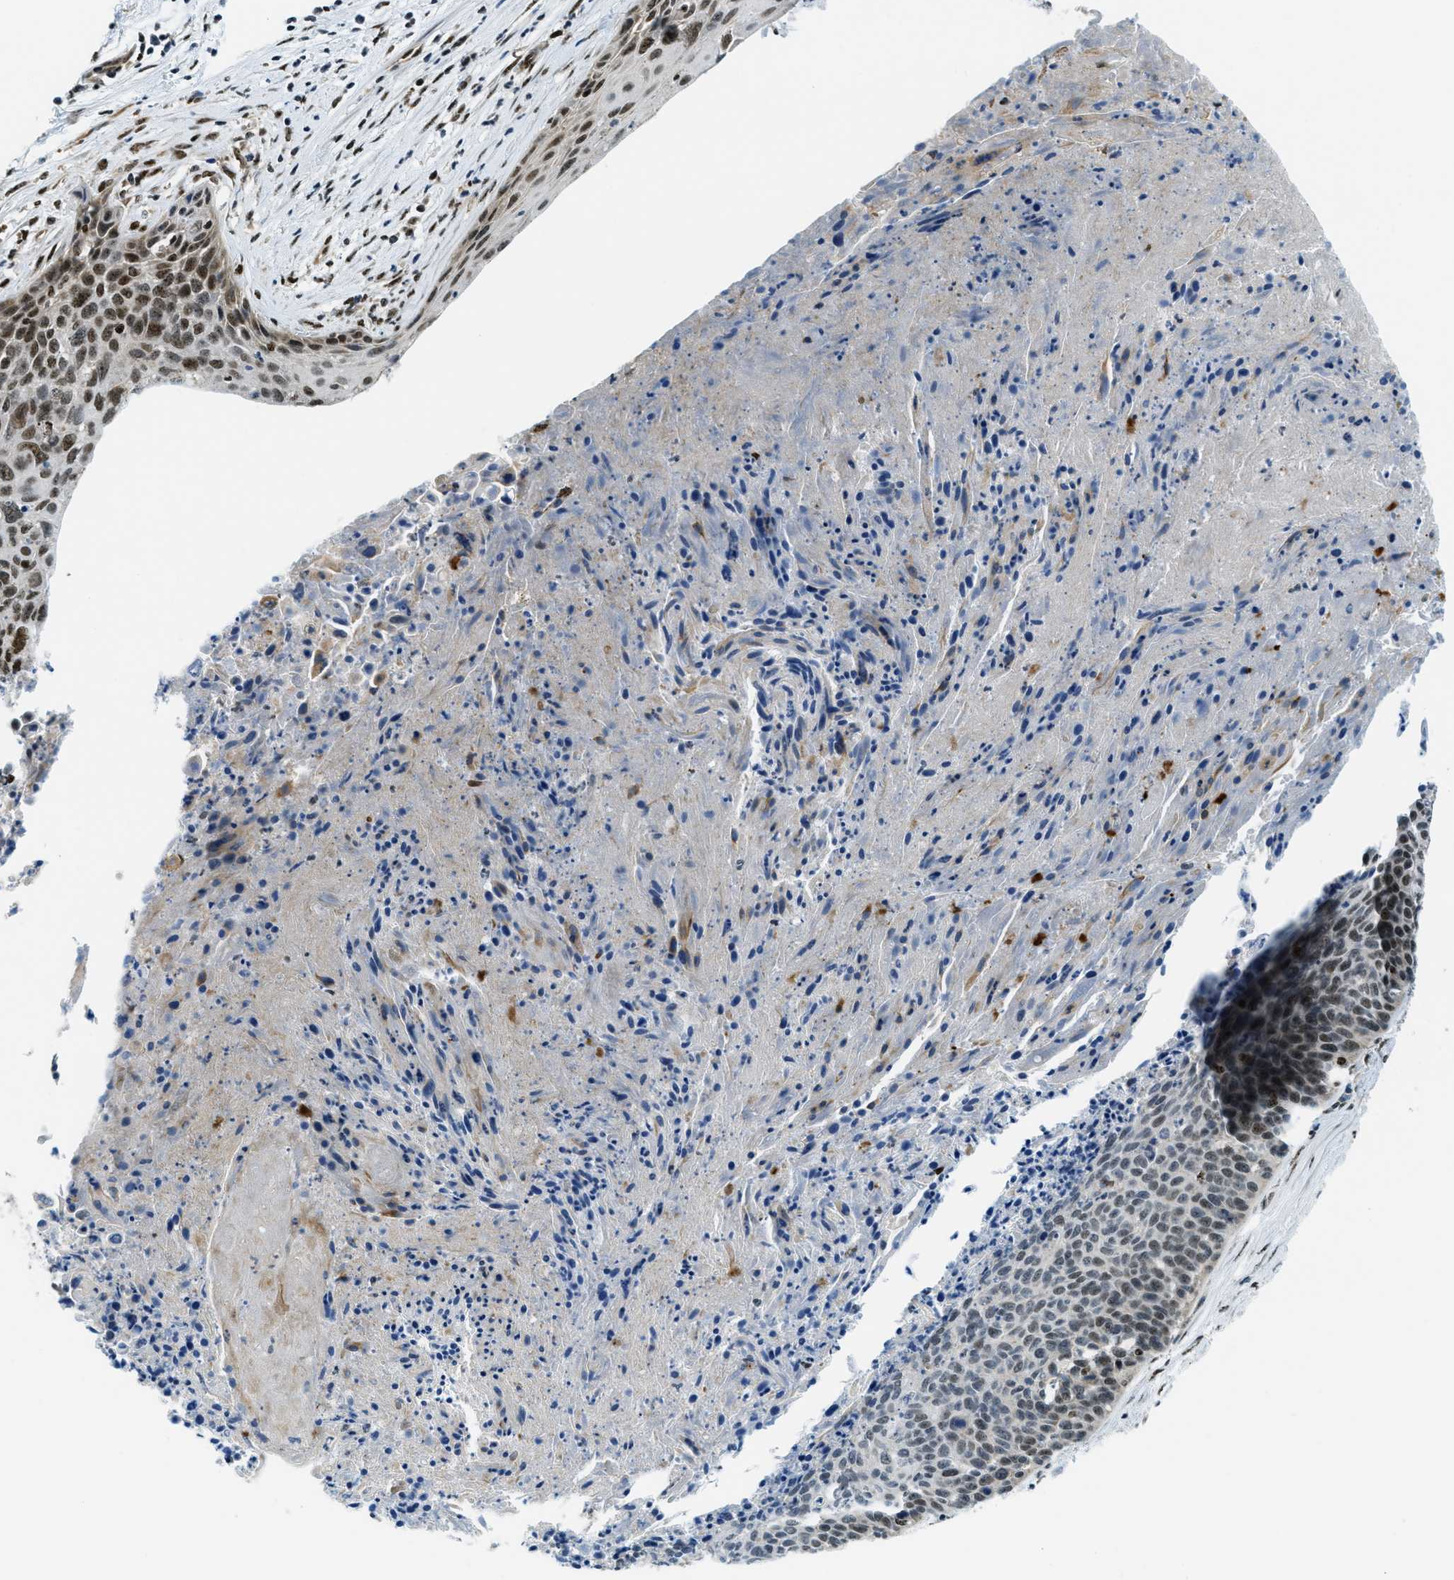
{"staining": {"intensity": "strong", "quantity": "25%-75%", "location": "cytoplasmic/membranous,nuclear"}, "tissue": "cervical cancer", "cell_type": "Tumor cells", "image_type": "cancer", "snomed": [{"axis": "morphology", "description": "Squamous cell carcinoma, NOS"}, {"axis": "topography", "description": "Cervix"}], "caption": "Human cervical cancer stained with a protein marker demonstrates strong staining in tumor cells.", "gene": "SP100", "patient": {"sex": "female", "age": 55}}